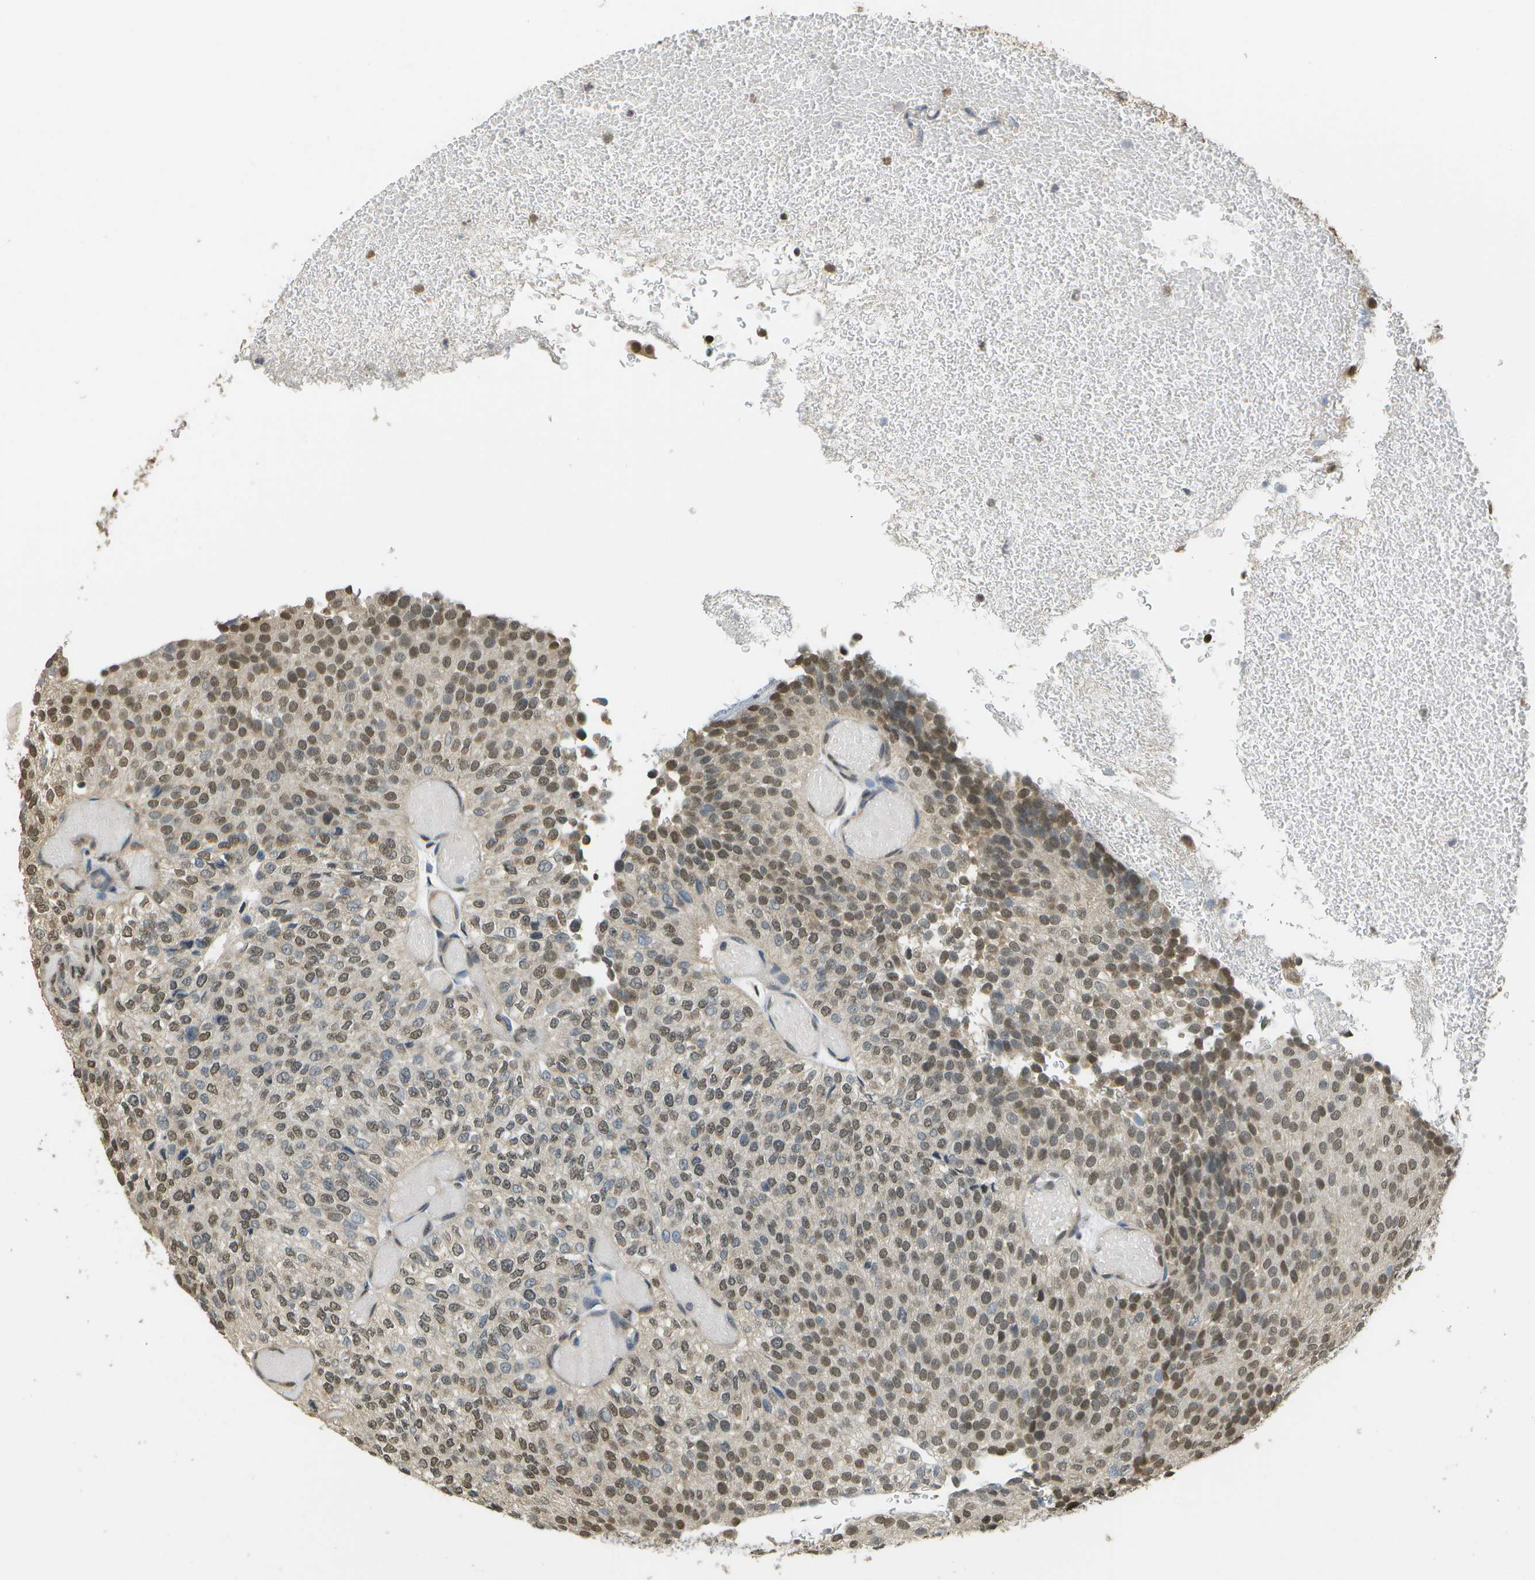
{"staining": {"intensity": "strong", "quantity": ">75%", "location": "nuclear"}, "tissue": "urothelial cancer", "cell_type": "Tumor cells", "image_type": "cancer", "snomed": [{"axis": "morphology", "description": "Urothelial carcinoma, Low grade"}, {"axis": "topography", "description": "Urinary bladder"}], "caption": "Urothelial cancer tissue displays strong nuclear positivity in approximately >75% of tumor cells, visualized by immunohistochemistry.", "gene": "ABL2", "patient": {"sex": "male", "age": 78}}